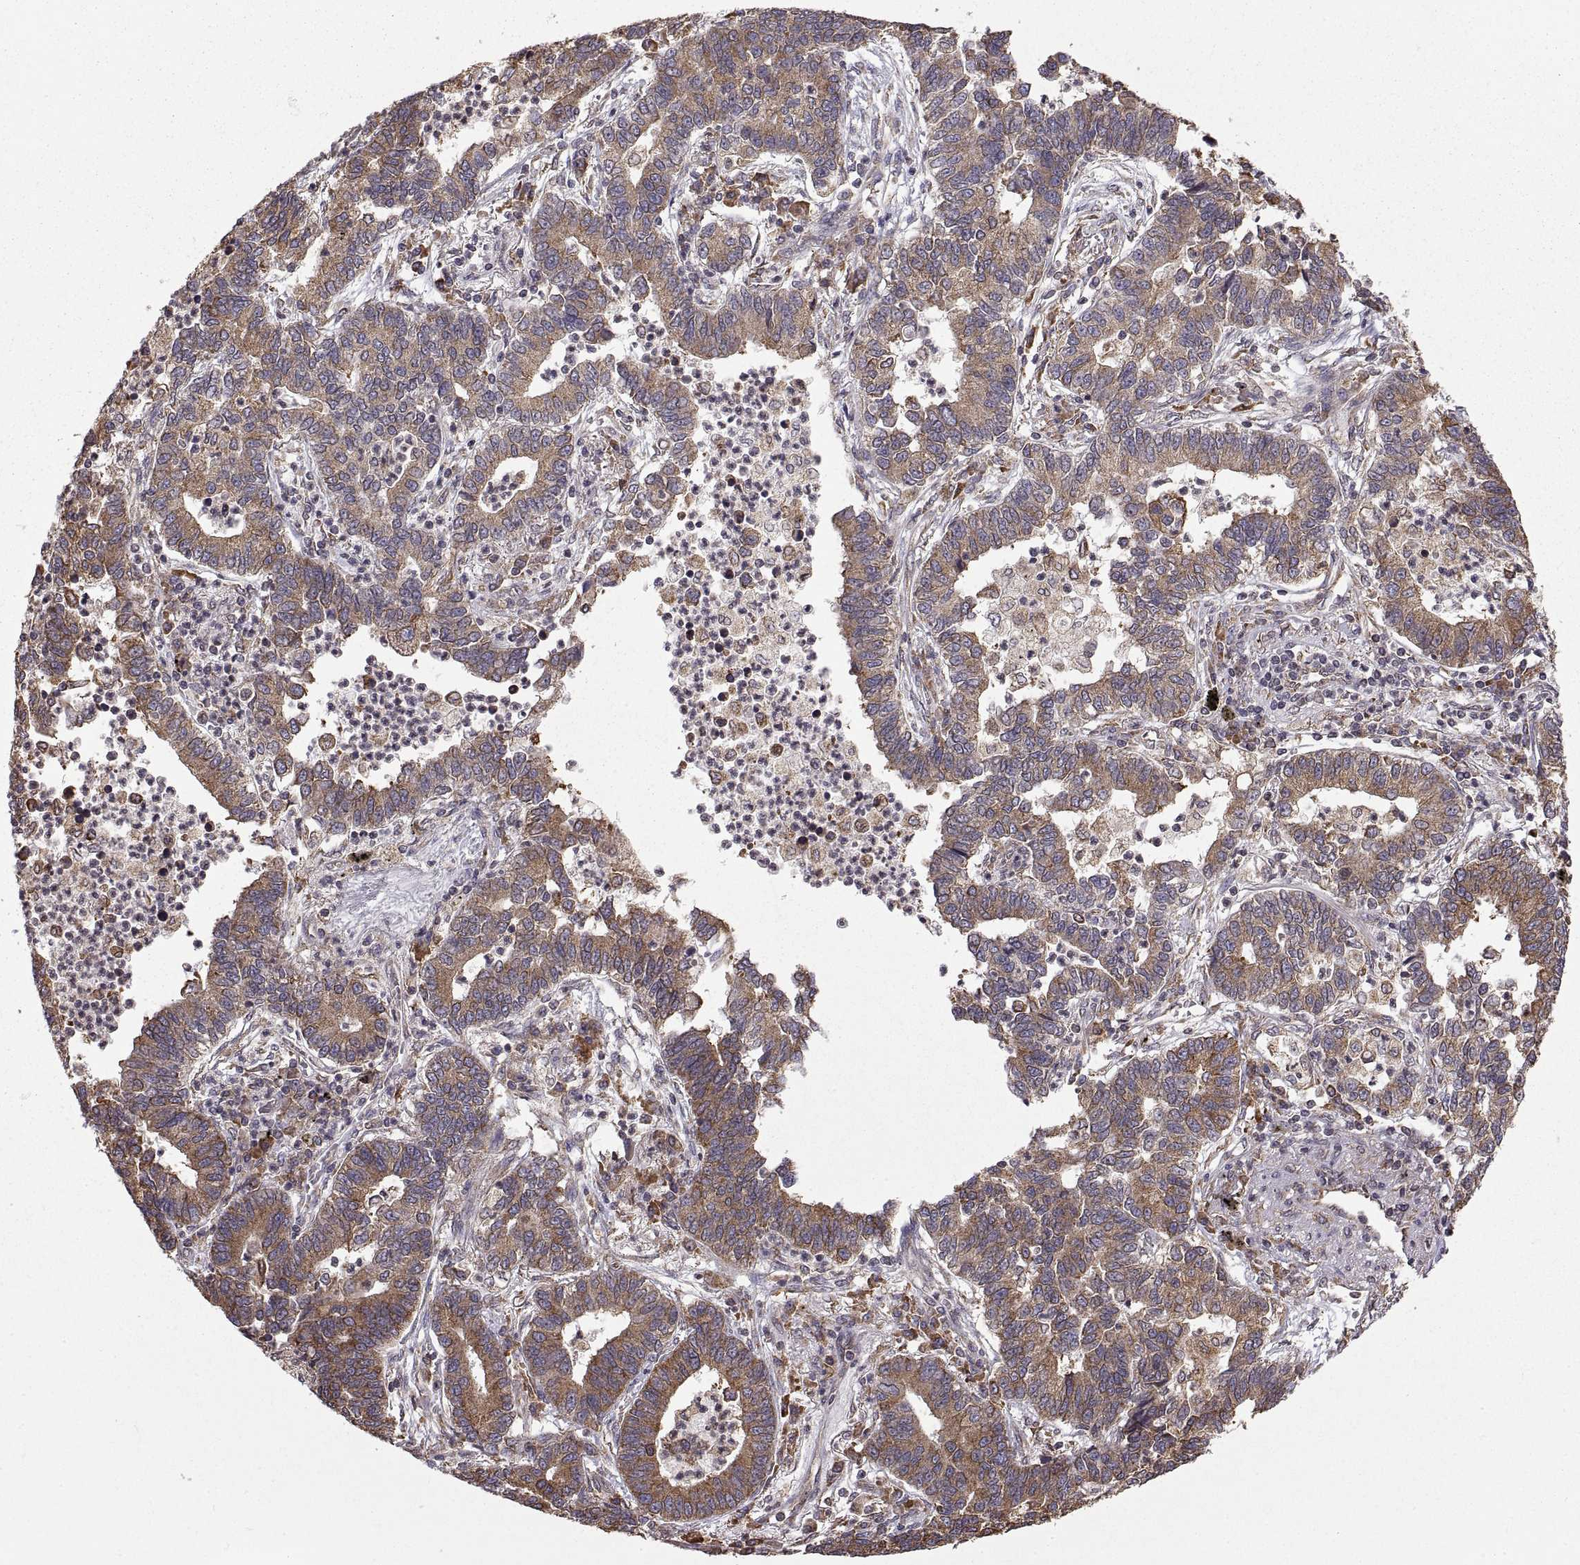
{"staining": {"intensity": "moderate", "quantity": "<25%", "location": "cytoplasmic/membranous"}, "tissue": "lung cancer", "cell_type": "Tumor cells", "image_type": "cancer", "snomed": [{"axis": "morphology", "description": "Adenocarcinoma, NOS"}, {"axis": "topography", "description": "Lung"}], "caption": "Moderate cytoplasmic/membranous protein expression is identified in approximately <25% of tumor cells in lung cancer (adenocarcinoma).", "gene": "PDIA3", "patient": {"sex": "female", "age": 57}}